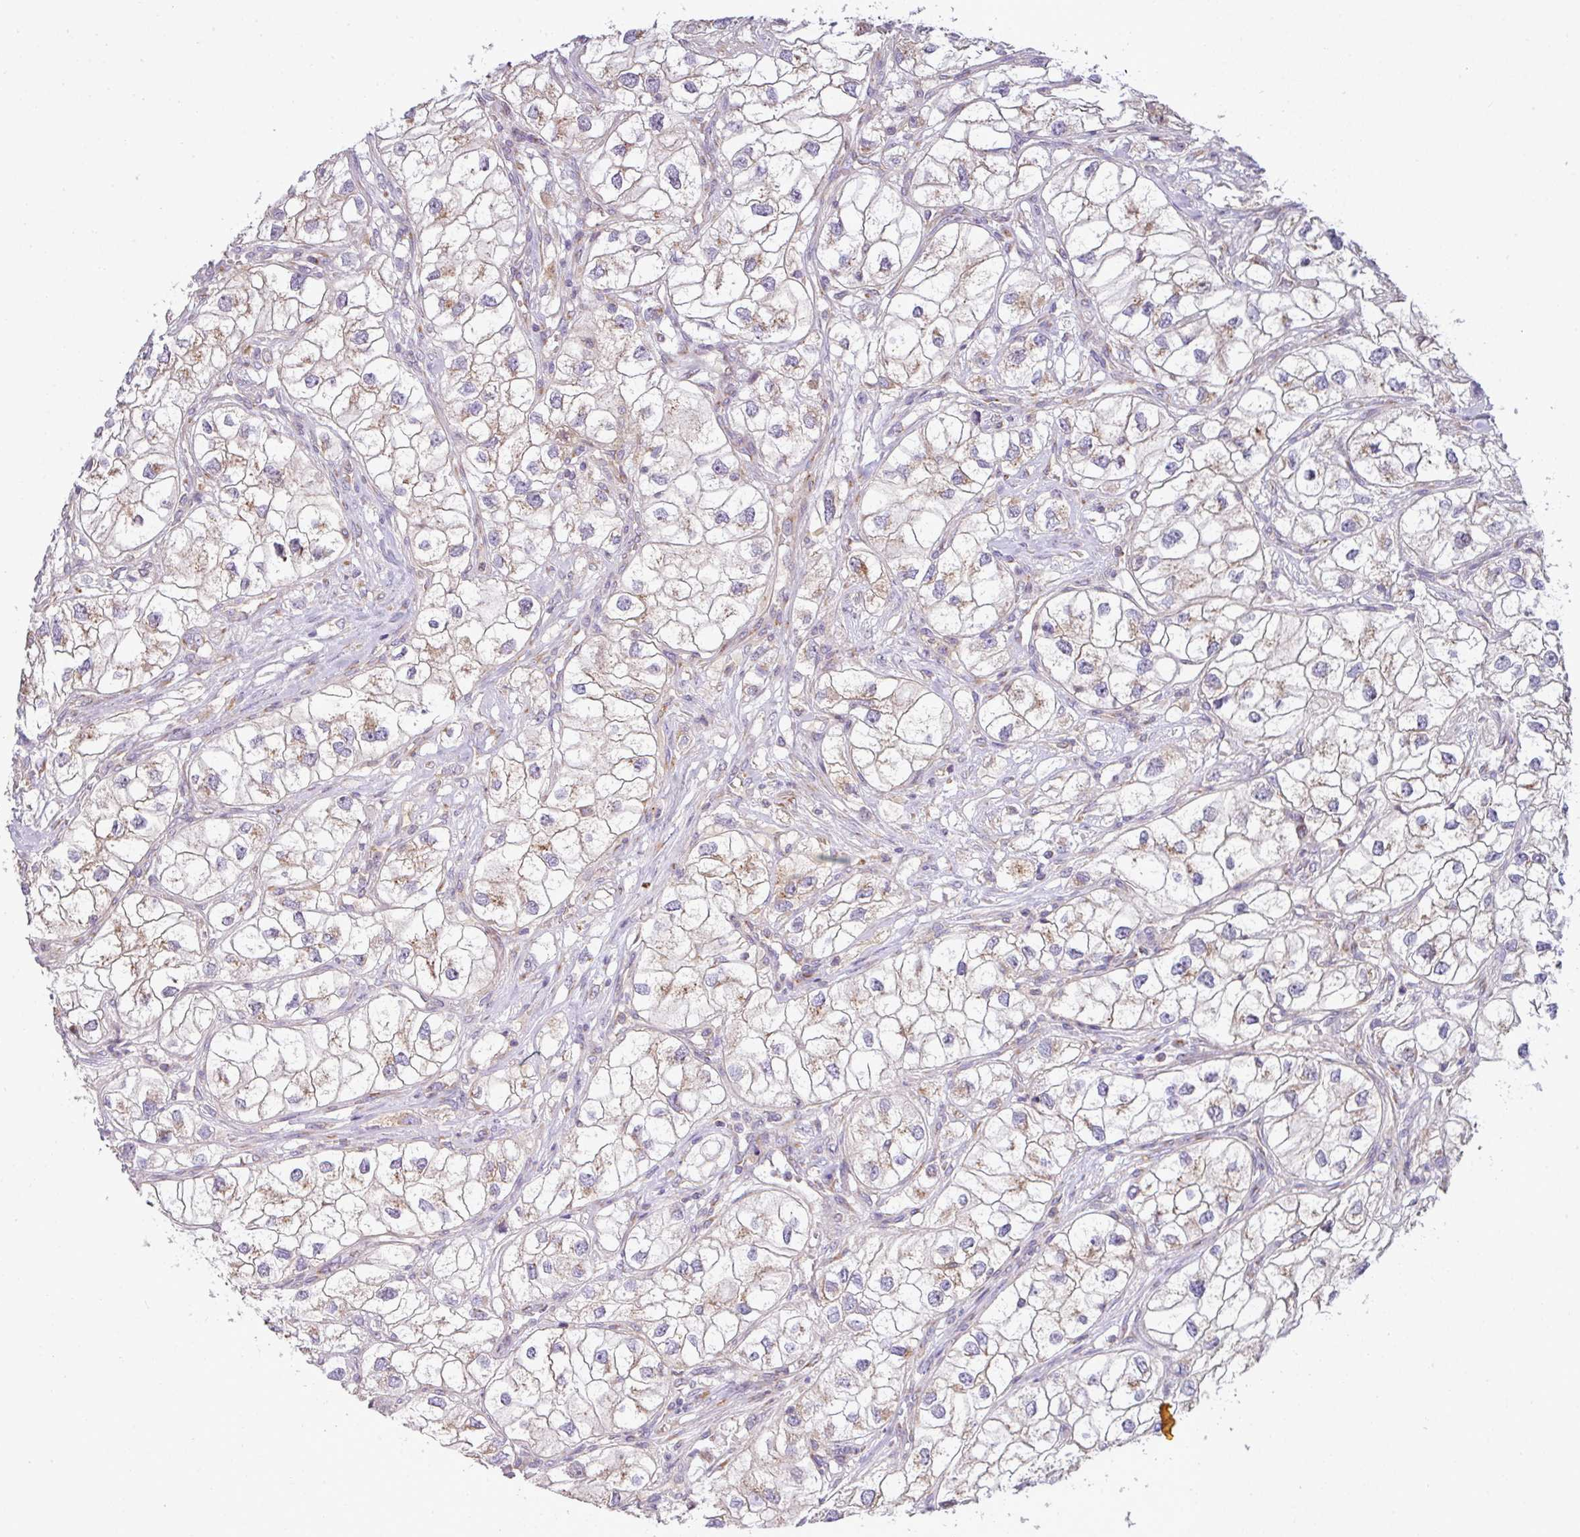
{"staining": {"intensity": "weak", "quantity": "<25%", "location": "cytoplasmic/membranous"}, "tissue": "renal cancer", "cell_type": "Tumor cells", "image_type": "cancer", "snomed": [{"axis": "morphology", "description": "Adenocarcinoma, NOS"}, {"axis": "topography", "description": "Kidney"}], "caption": "Immunohistochemical staining of human adenocarcinoma (renal) shows no significant staining in tumor cells.", "gene": "VTI1A", "patient": {"sex": "male", "age": 59}}